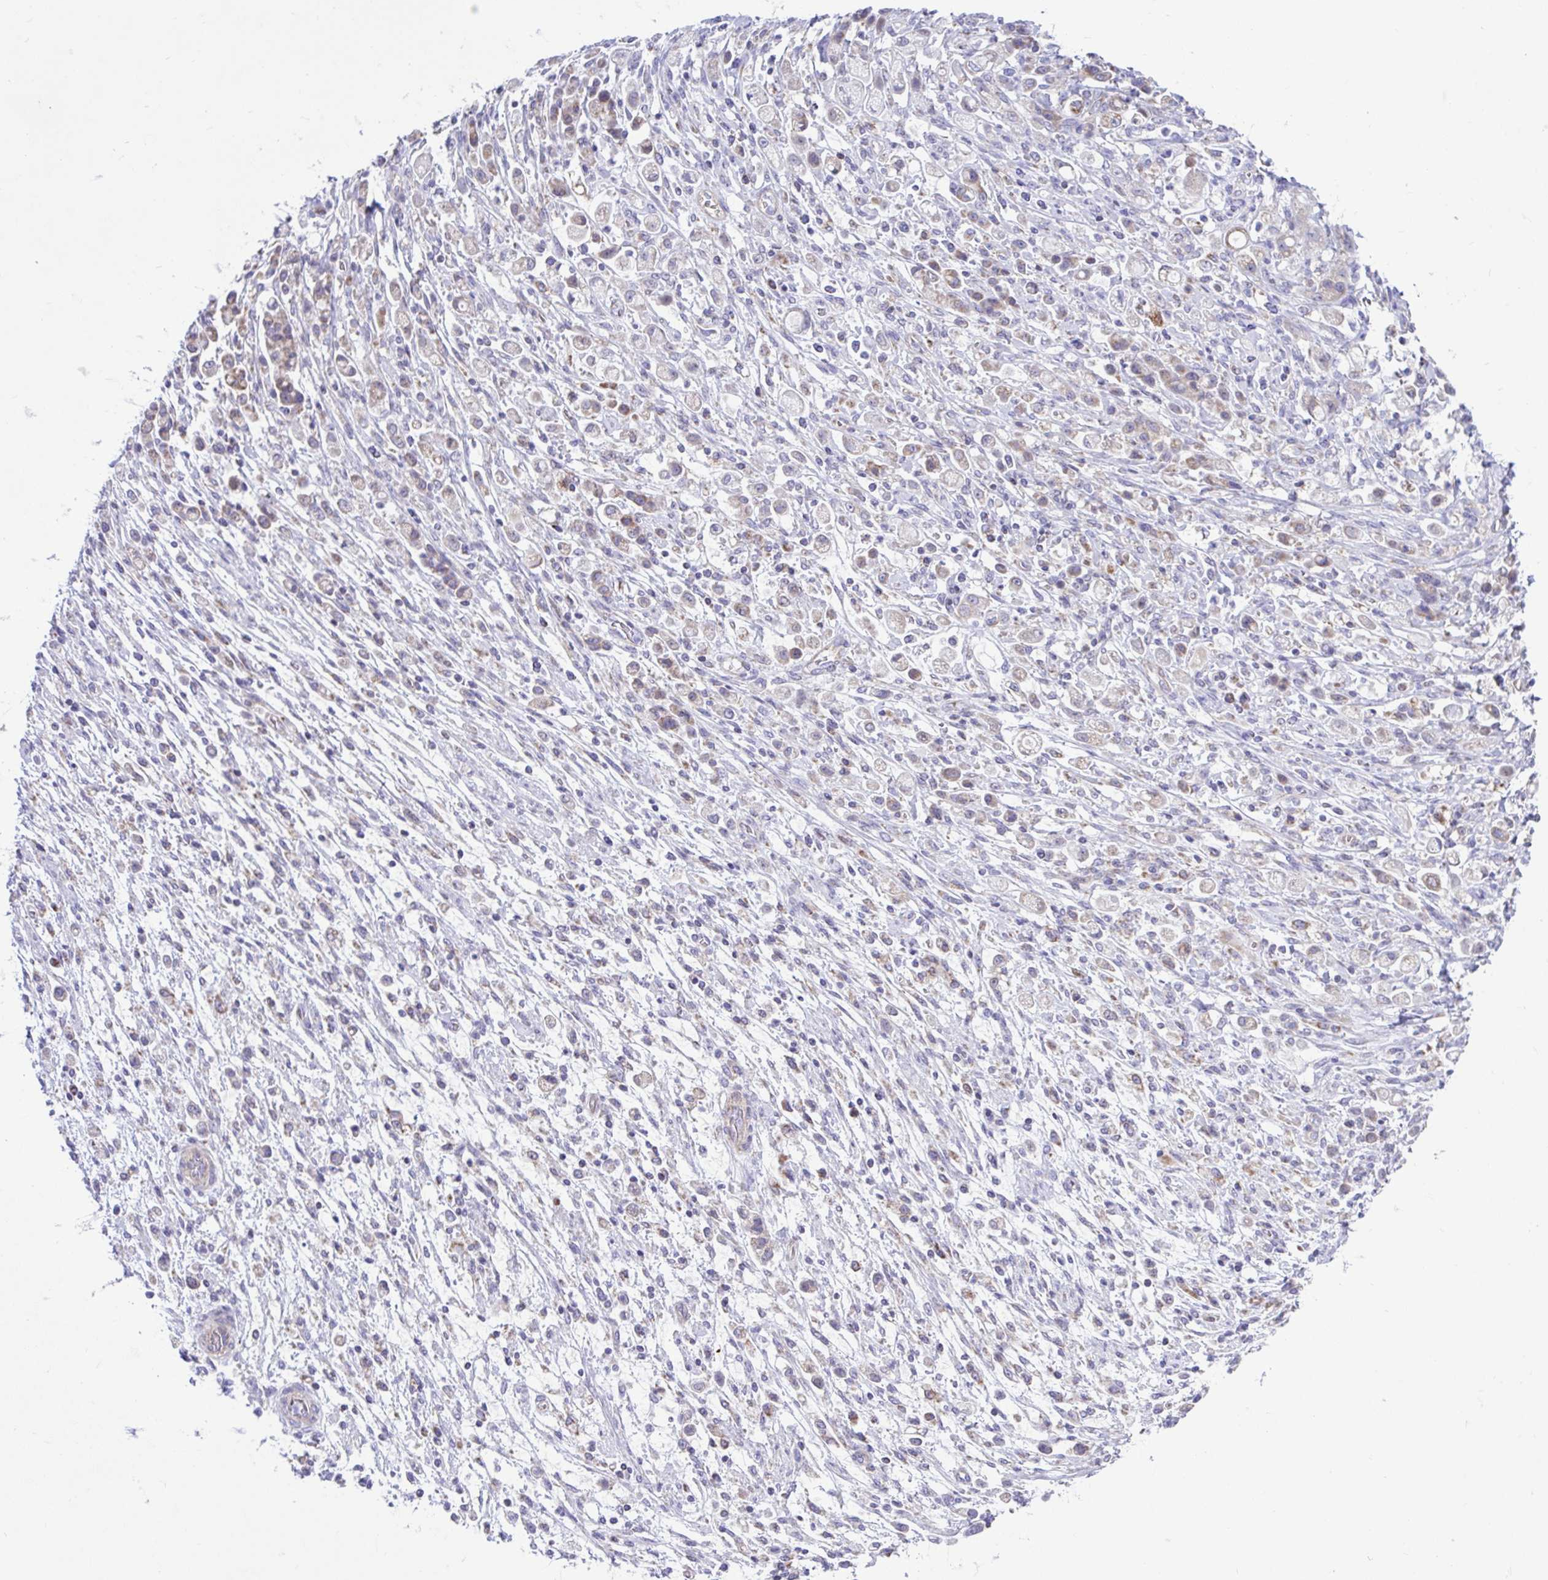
{"staining": {"intensity": "weak", "quantity": ">75%", "location": "cytoplasmic/membranous"}, "tissue": "stomach cancer", "cell_type": "Tumor cells", "image_type": "cancer", "snomed": [{"axis": "morphology", "description": "Adenocarcinoma, NOS"}, {"axis": "topography", "description": "Stomach"}], "caption": "The histopathology image exhibits immunohistochemical staining of stomach cancer. There is weak cytoplasmic/membranous positivity is seen in about >75% of tumor cells.", "gene": "NDUFS2", "patient": {"sex": "female", "age": 60}}